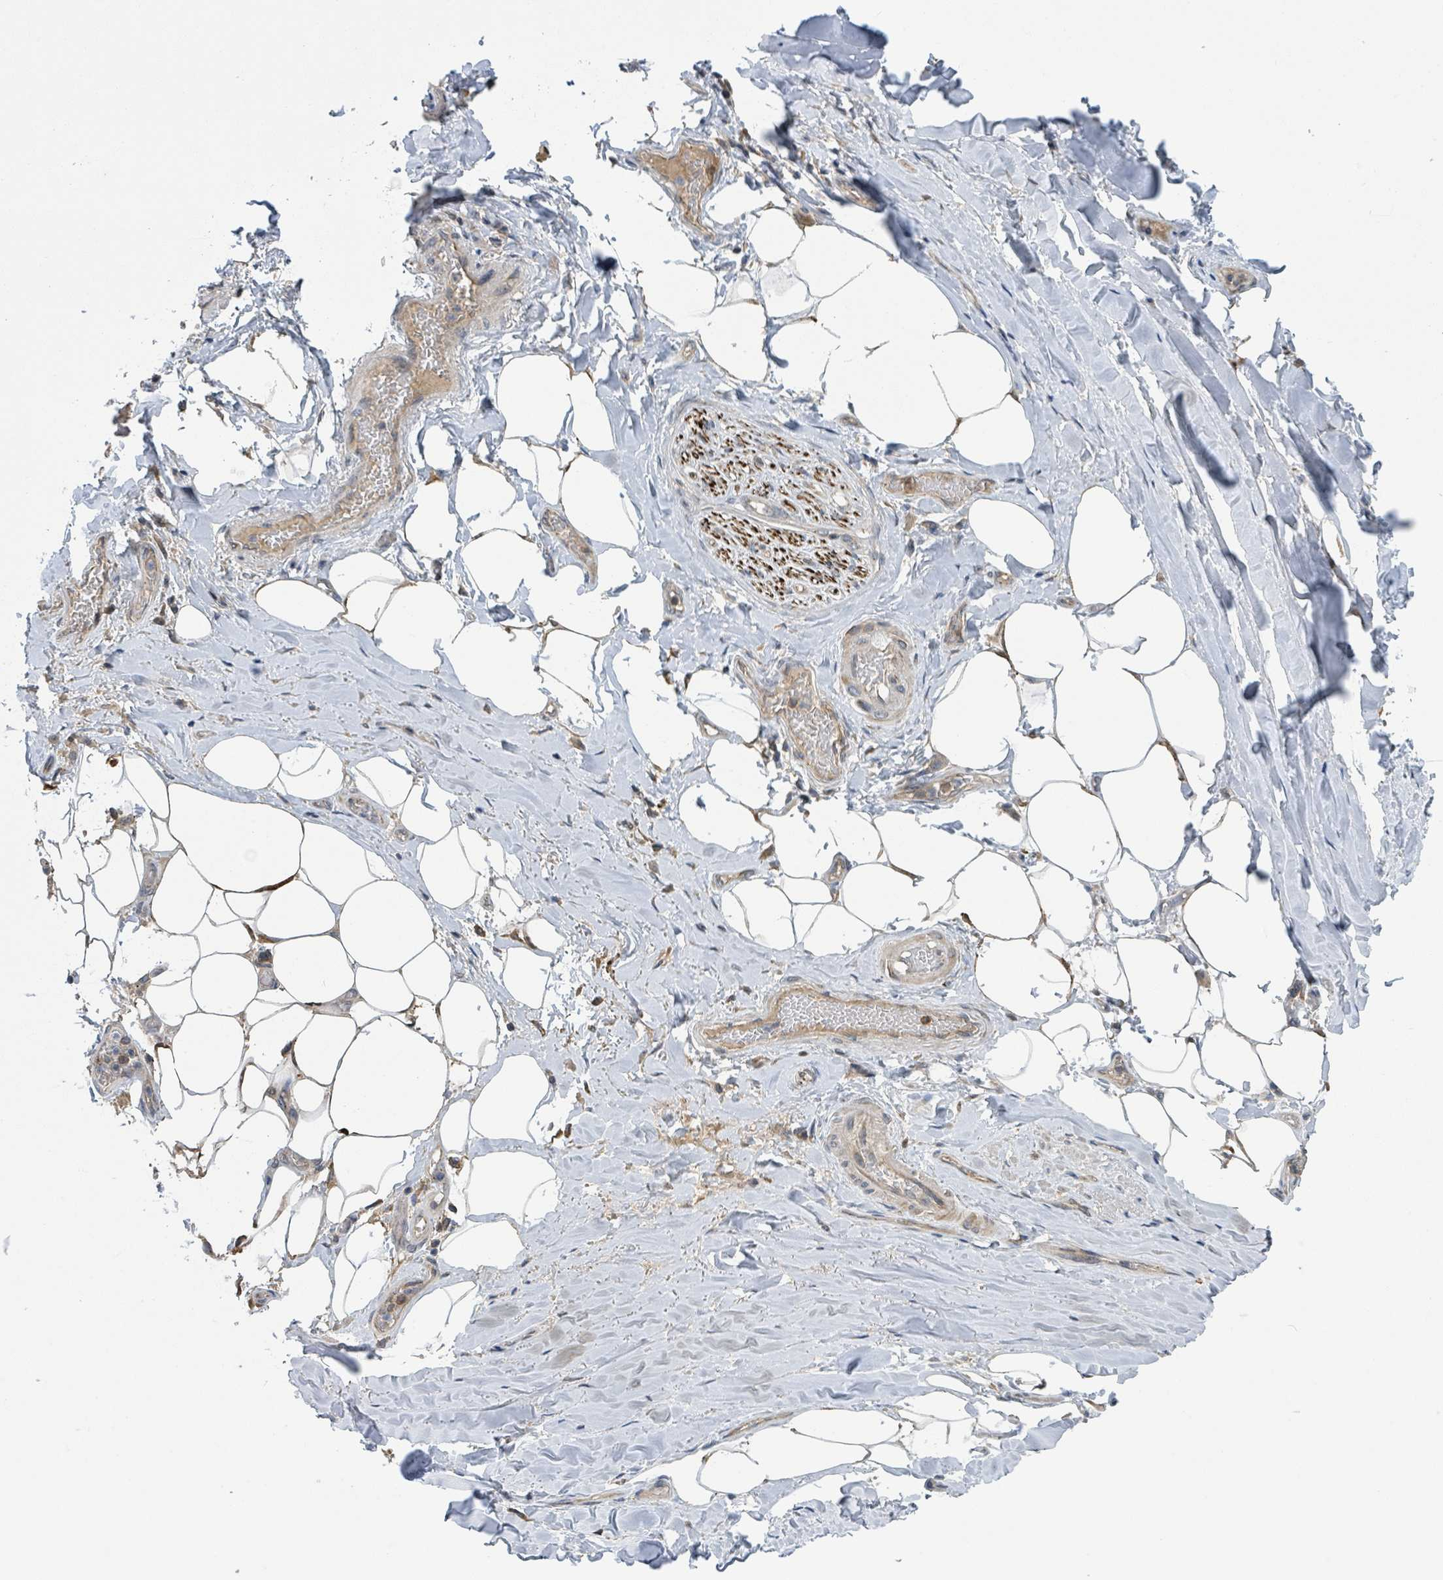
{"staining": {"intensity": "moderate", "quantity": ">75%", "location": "cytoplasmic/membranous"}, "tissue": "adipose tissue", "cell_type": "Adipocytes", "image_type": "normal", "snomed": [{"axis": "morphology", "description": "Normal tissue, NOS"}, {"axis": "topography", "description": "Lymph node"}, {"axis": "topography", "description": "Cartilage tissue"}, {"axis": "topography", "description": "Bronchus"}], "caption": "Adipocytes show moderate cytoplasmic/membranous positivity in about >75% of cells in benign adipose tissue. (Brightfield microscopy of DAB IHC at high magnification).", "gene": "CCDC121", "patient": {"sex": "male", "age": 63}}